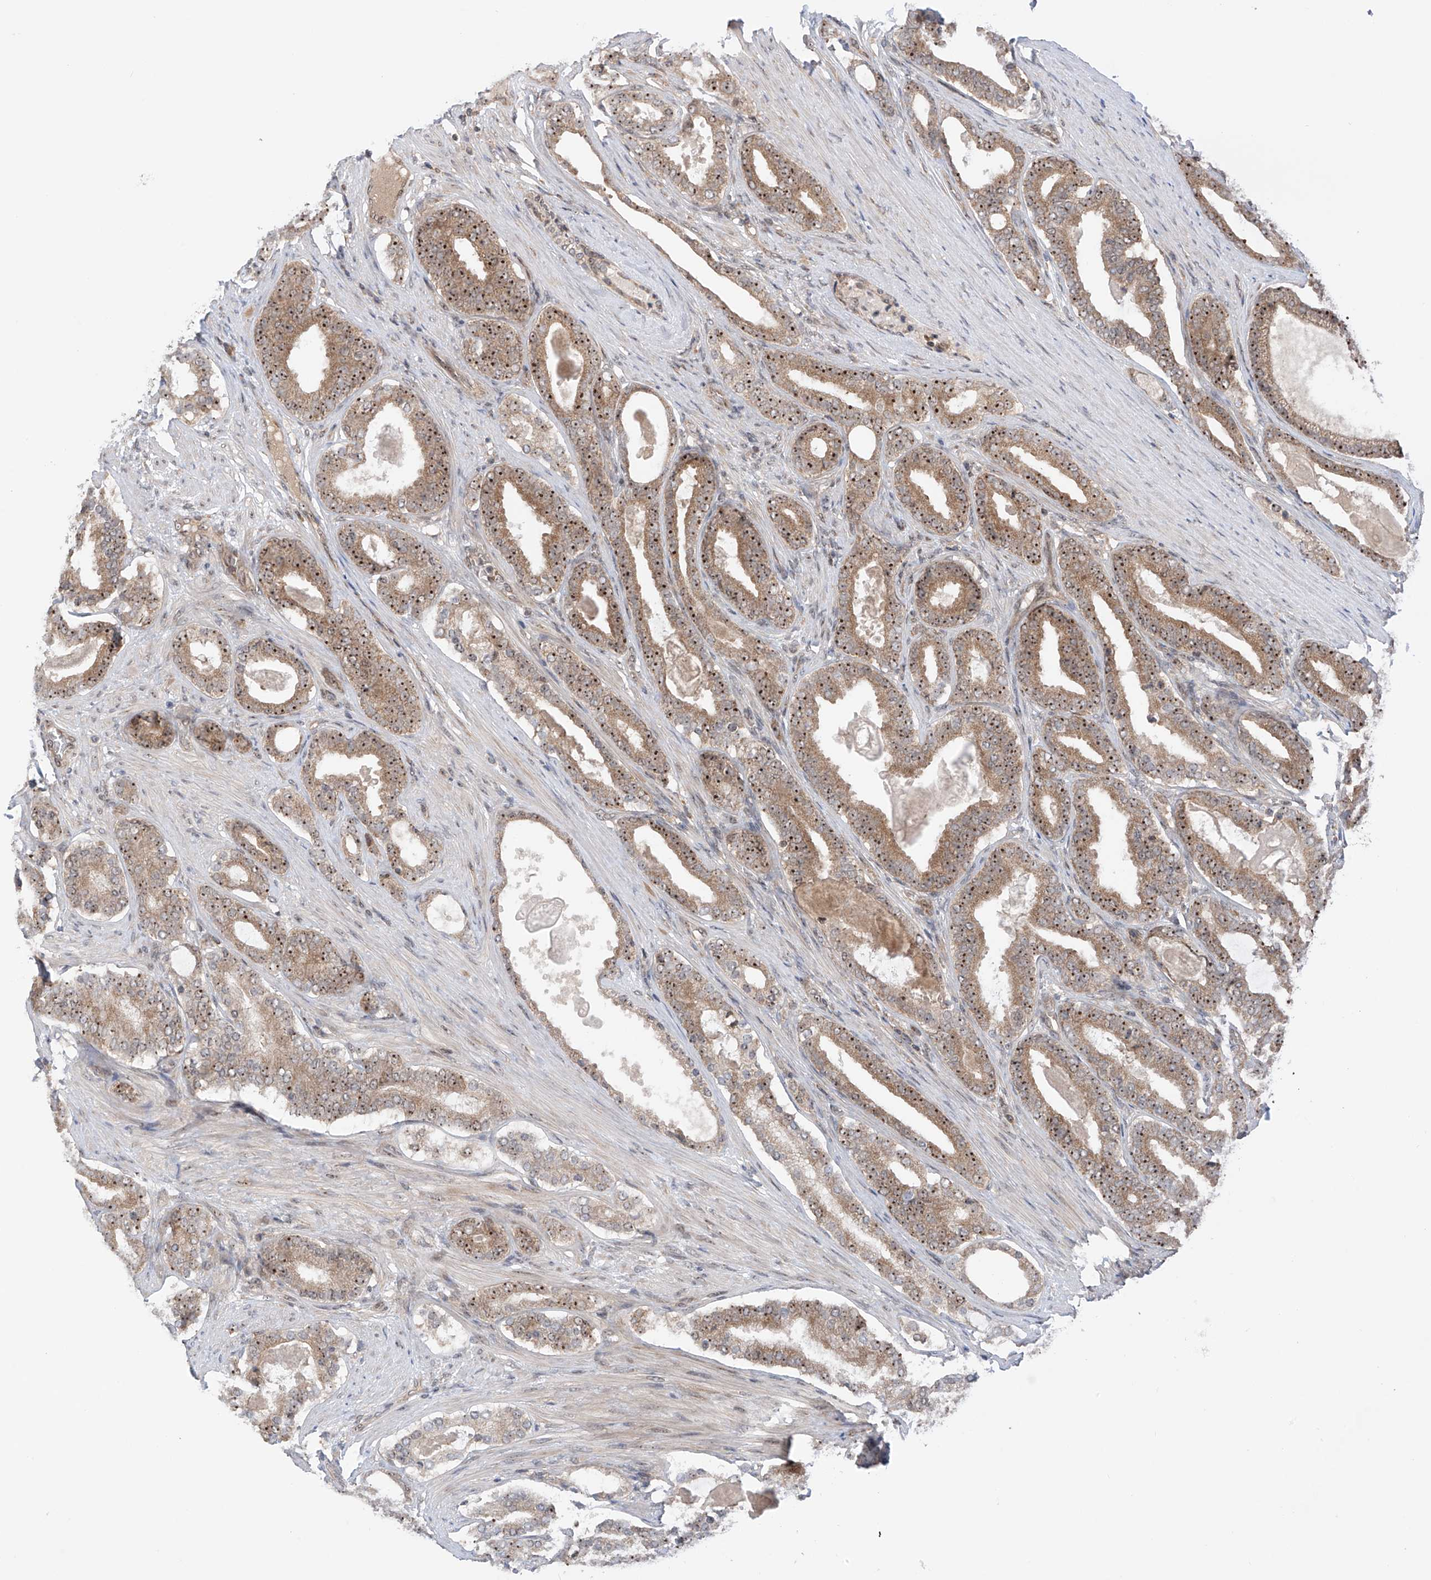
{"staining": {"intensity": "strong", "quantity": ">75%", "location": "cytoplasmic/membranous,nuclear"}, "tissue": "prostate cancer", "cell_type": "Tumor cells", "image_type": "cancer", "snomed": [{"axis": "morphology", "description": "Adenocarcinoma, High grade"}, {"axis": "topography", "description": "Prostate"}], "caption": "Protein expression analysis of prostate cancer displays strong cytoplasmic/membranous and nuclear staining in approximately >75% of tumor cells. The staining is performed using DAB (3,3'-diaminobenzidine) brown chromogen to label protein expression. The nuclei are counter-stained blue using hematoxylin.", "gene": "C1orf131", "patient": {"sex": "male", "age": 60}}